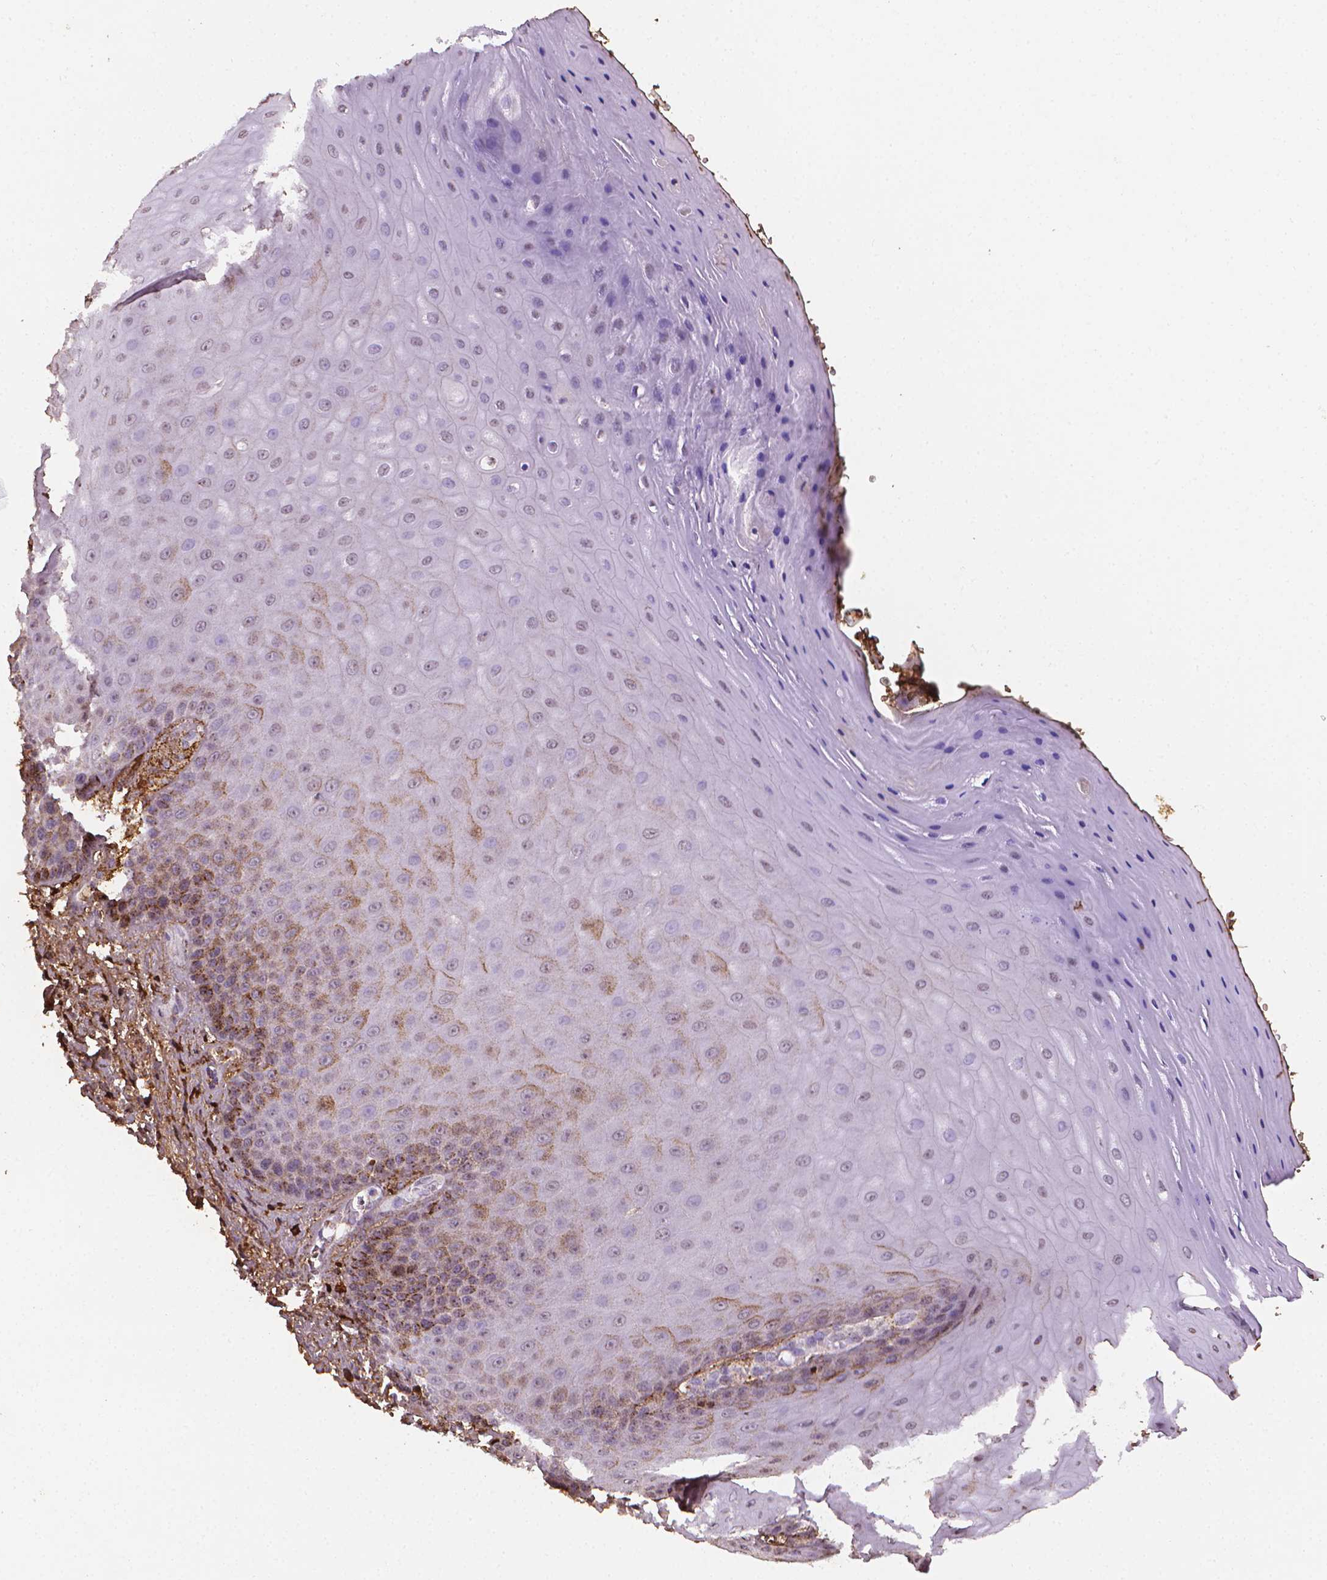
{"staining": {"intensity": "moderate", "quantity": "<25%", "location": "cytoplasmic/membranous"}, "tissue": "vagina", "cell_type": "Squamous epithelial cells", "image_type": "normal", "snomed": [{"axis": "morphology", "description": "Normal tissue, NOS"}, {"axis": "topography", "description": "Vagina"}], "caption": "Immunohistochemical staining of benign vagina shows low levels of moderate cytoplasmic/membranous positivity in approximately <25% of squamous epithelial cells.", "gene": "DCN", "patient": {"sex": "female", "age": 83}}